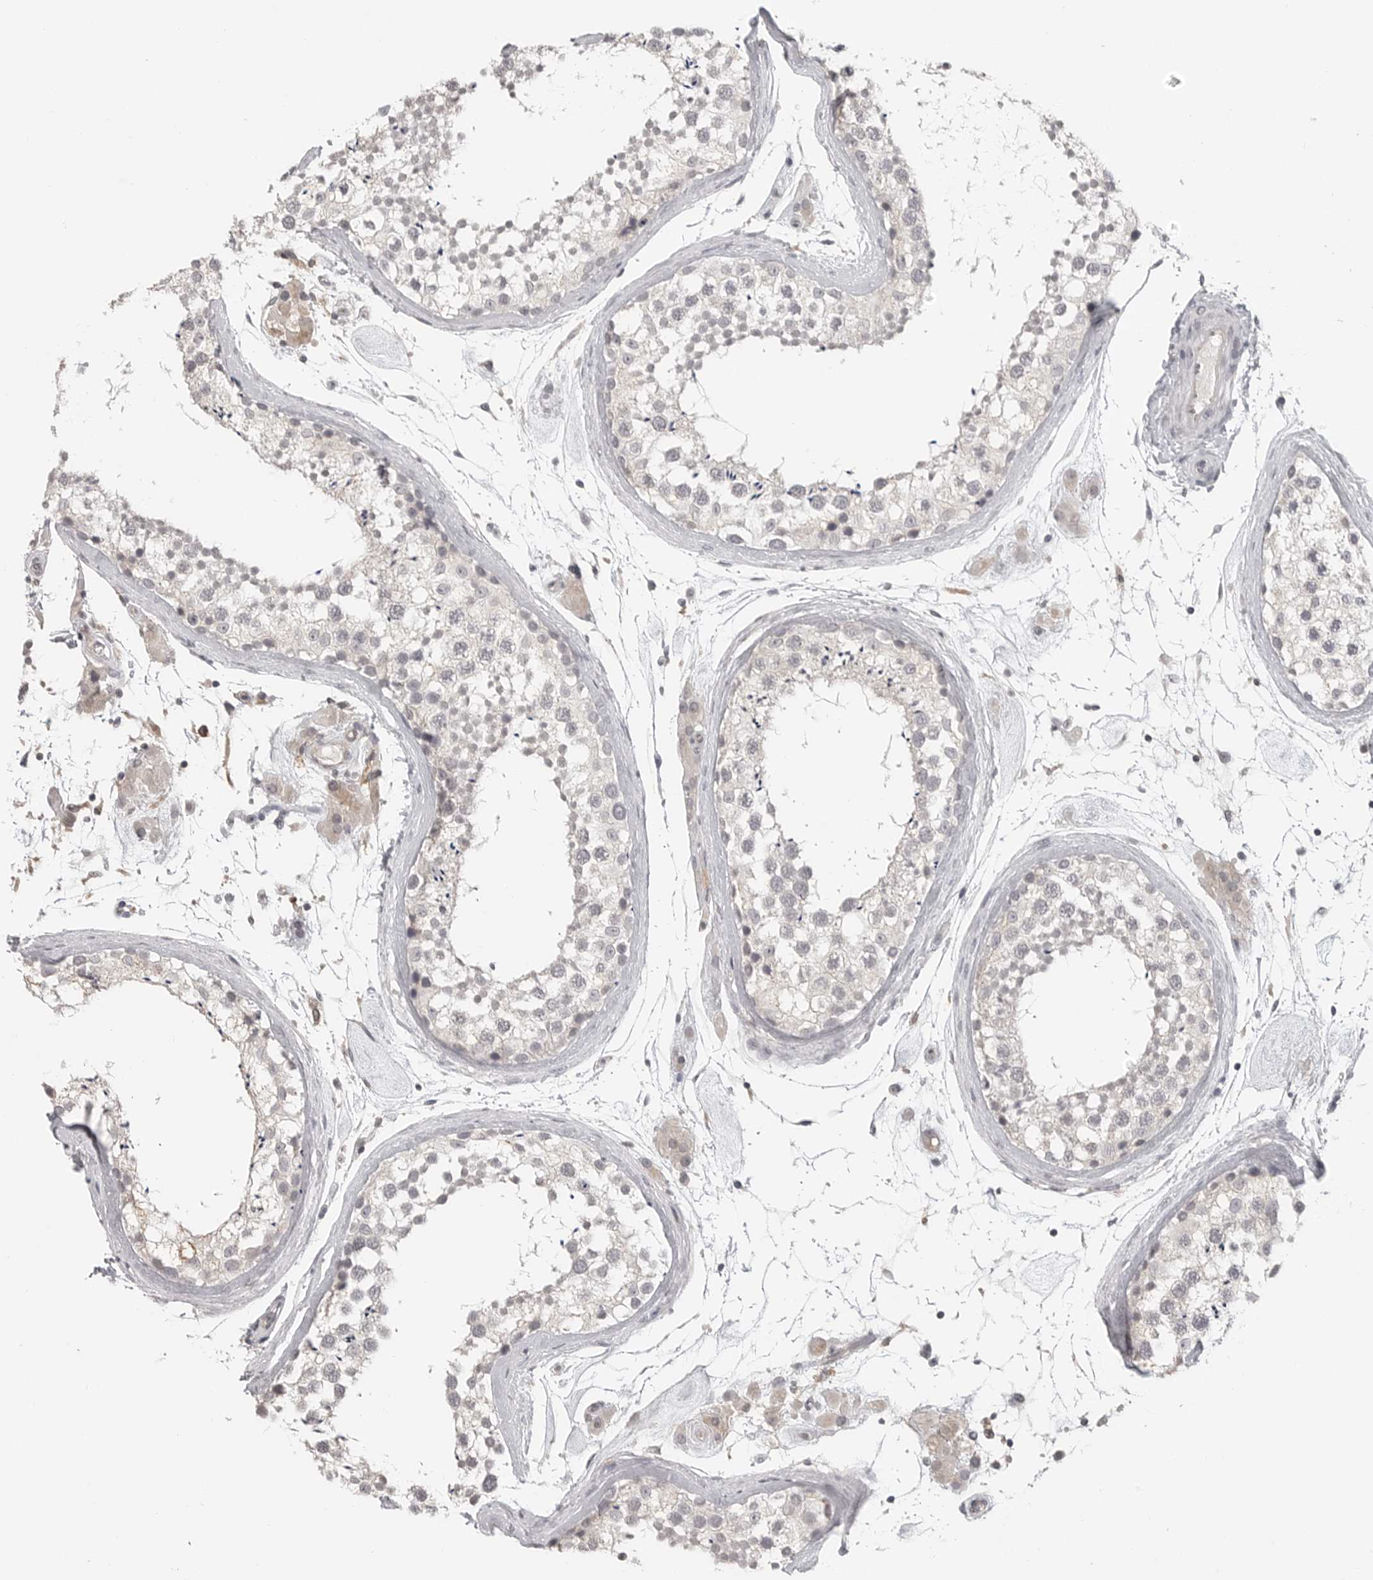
{"staining": {"intensity": "negative", "quantity": "none", "location": "none"}, "tissue": "testis", "cell_type": "Cells in seminiferous ducts", "image_type": "normal", "snomed": [{"axis": "morphology", "description": "Normal tissue, NOS"}, {"axis": "topography", "description": "Testis"}], "caption": "High power microscopy image of an immunohistochemistry (IHC) micrograph of benign testis, revealing no significant expression in cells in seminiferous ducts.", "gene": "IFNGR1", "patient": {"sex": "male", "age": 46}}